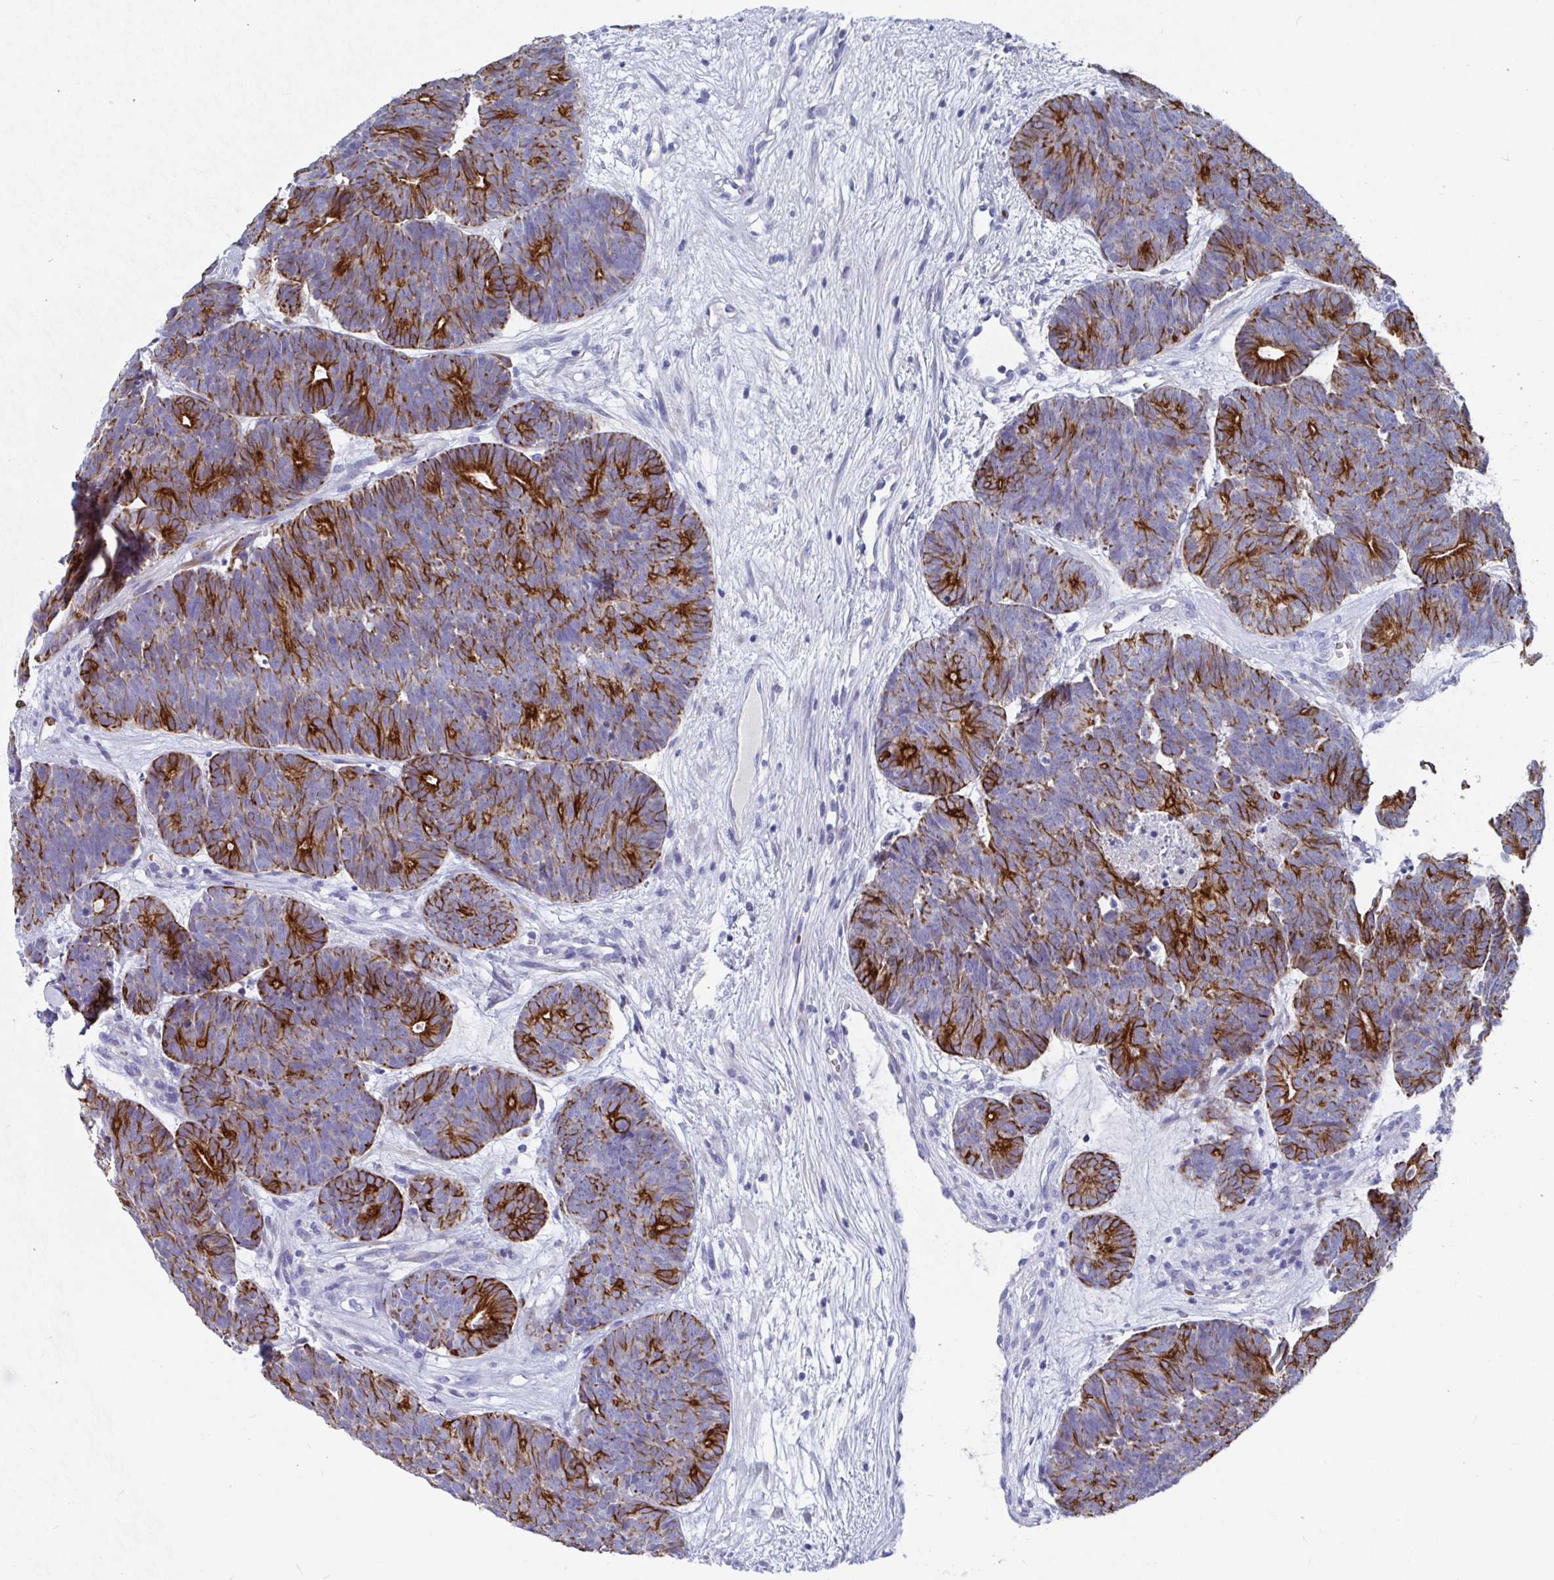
{"staining": {"intensity": "strong", "quantity": "25%-75%", "location": "cytoplasmic/membranous"}, "tissue": "head and neck cancer", "cell_type": "Tumor cells", "image_type": "cancer", "snomed": [{"axis": "morphology", "description": "Adenocarcinoma, NOS"}, {"axis": "topography", "description": "Head-Neck"}], "caption": "A histopathology image of adenocarcinoma (head and neck) stained for a protein reveals strong cytoplasmic/membranous brown staining in tumor cells.", "gene": "CLDN8", "patient": {"sex": "female", "age": 81}}